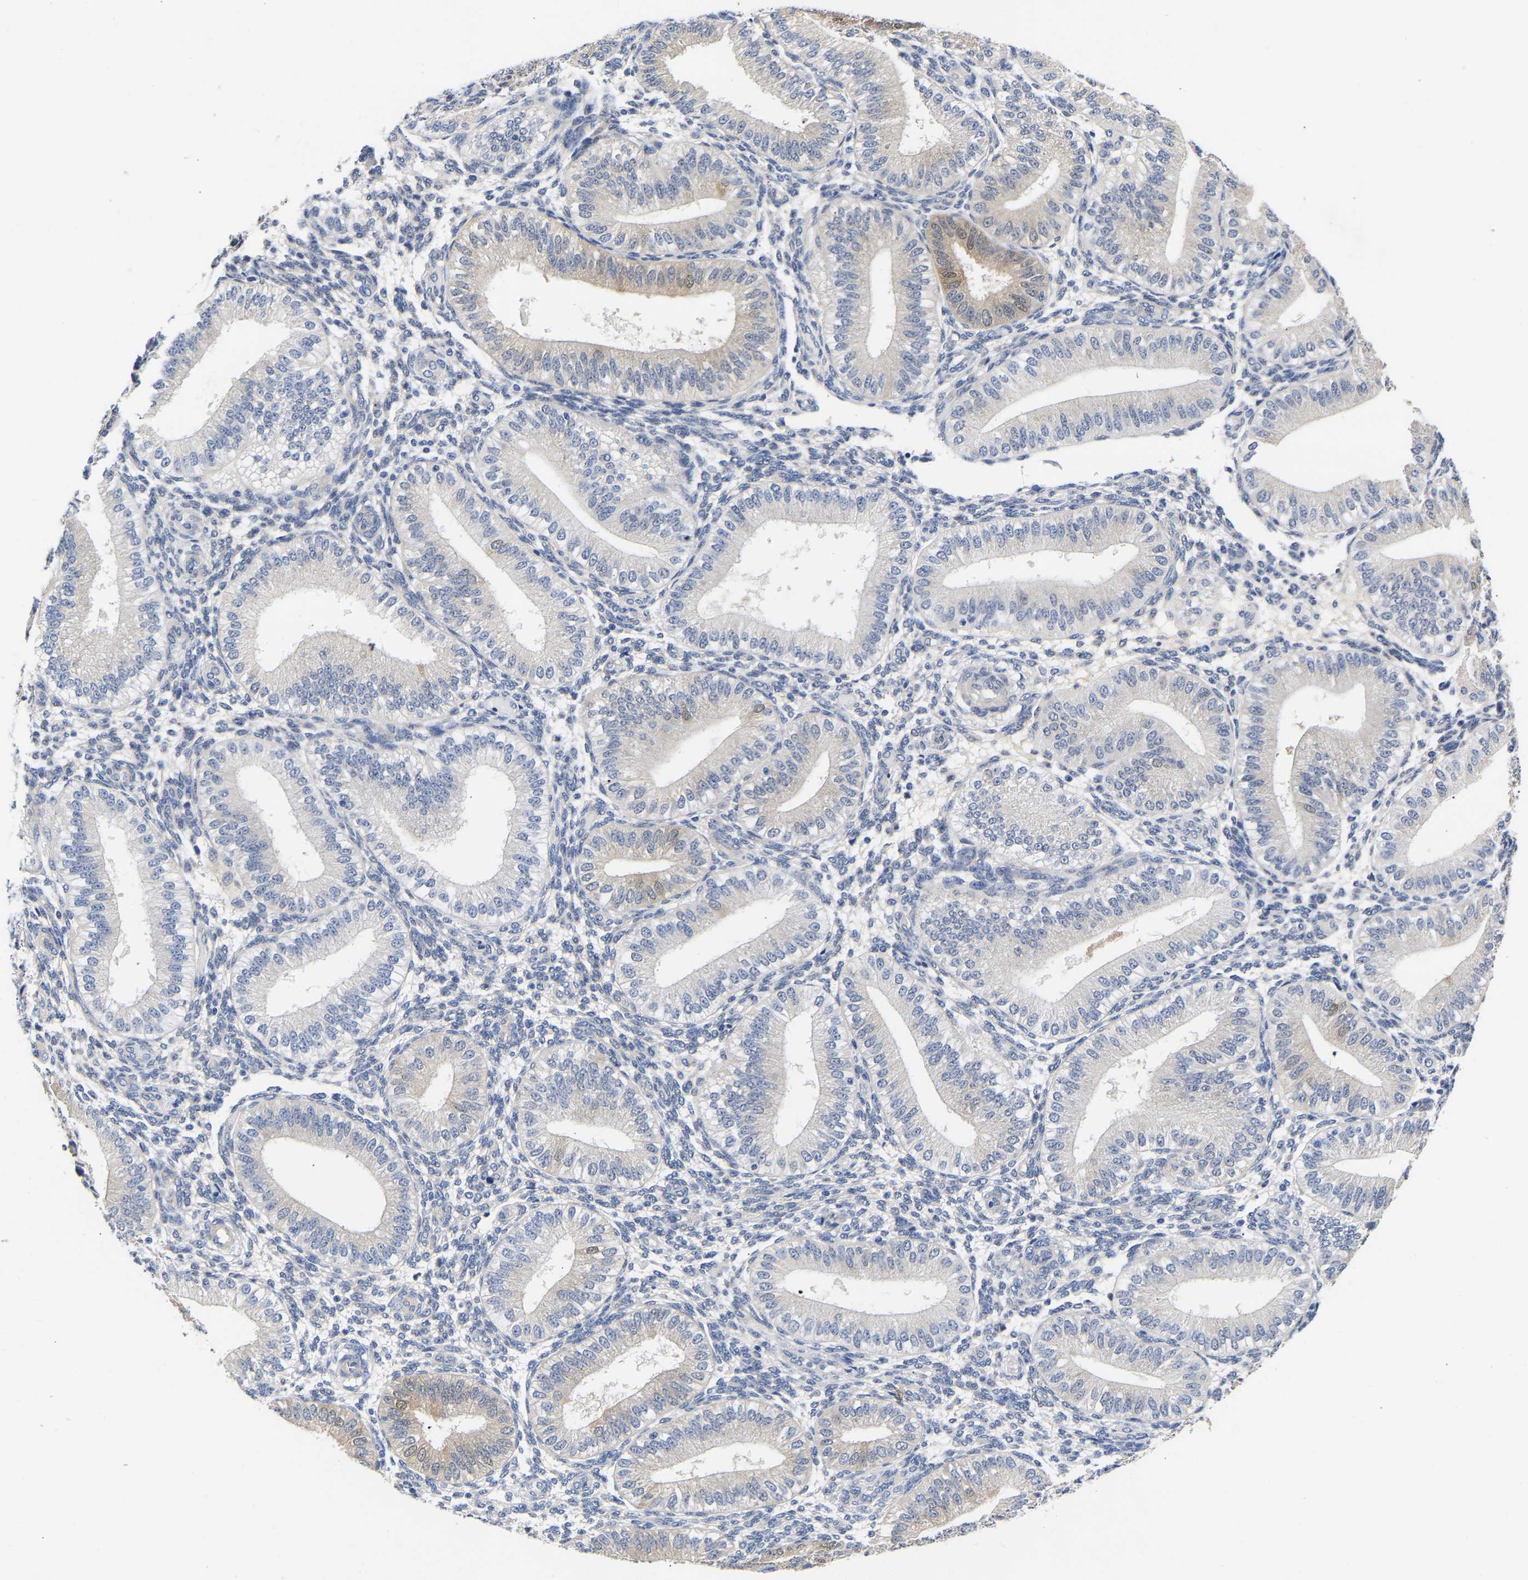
{"staining": {"intensity": "negative", "quantity": "none", "location": "none"}, "tissue": "endometrium", "cell_type": "Cells in endometrial stroma", "image_type": "normal", "snomed": [{"axis": "morphology", "description": "Normal tissue, NOS"}, {"axis": "topography", "description": "Endometrium"}], "caption": "Micrograph shows no significant protein positivity in cells in endometrial stroma of unremarkable endometrium. (DAB (3,3'-diaminobenzidine) IHC with hematoxylin counter stain).", "gene": "CCDC6", "patient": {"sex": "female", "age": 39}}